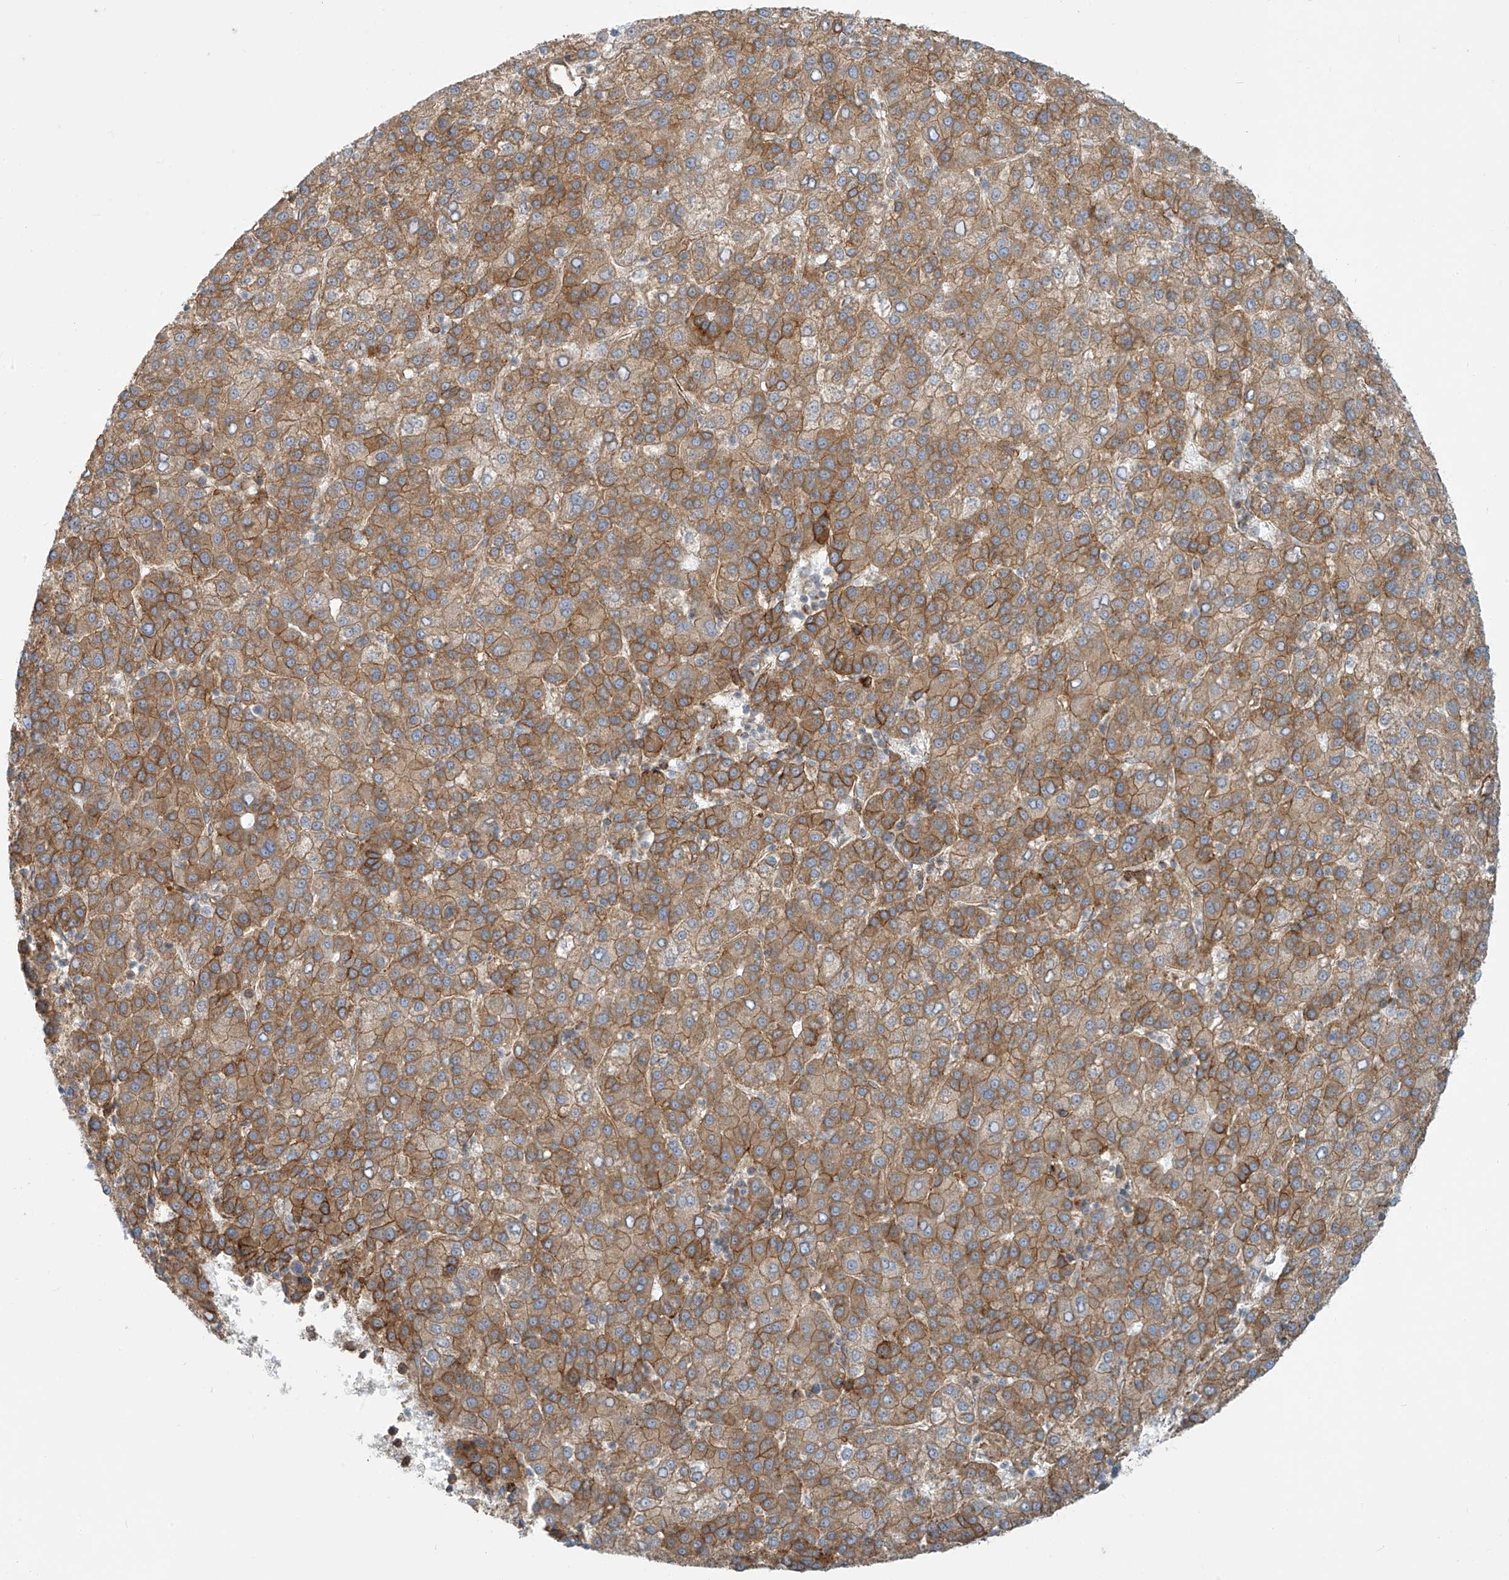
{"staining": {"intensity": "moderate", "quantity": ">75%", "location": "cytoplasmic/membranous"}, "tissue": "liver cancer", "cell_type": "Tumor cells", "image_type": "cancer", "snomed": [{"axis": "morphology", "description": "Carcinoma, Hepatocellular, NOS"}, {"axis": "topography", "description": "Liver"}], "caption": "The photomicrograph demonstrates staining of liver cancer, revealing moderate cytoplasmic/membranous protein expression (brown color) within tumor cells.", "gene": "LZTS3", "patient": {"sex": "female", "age": 58}}